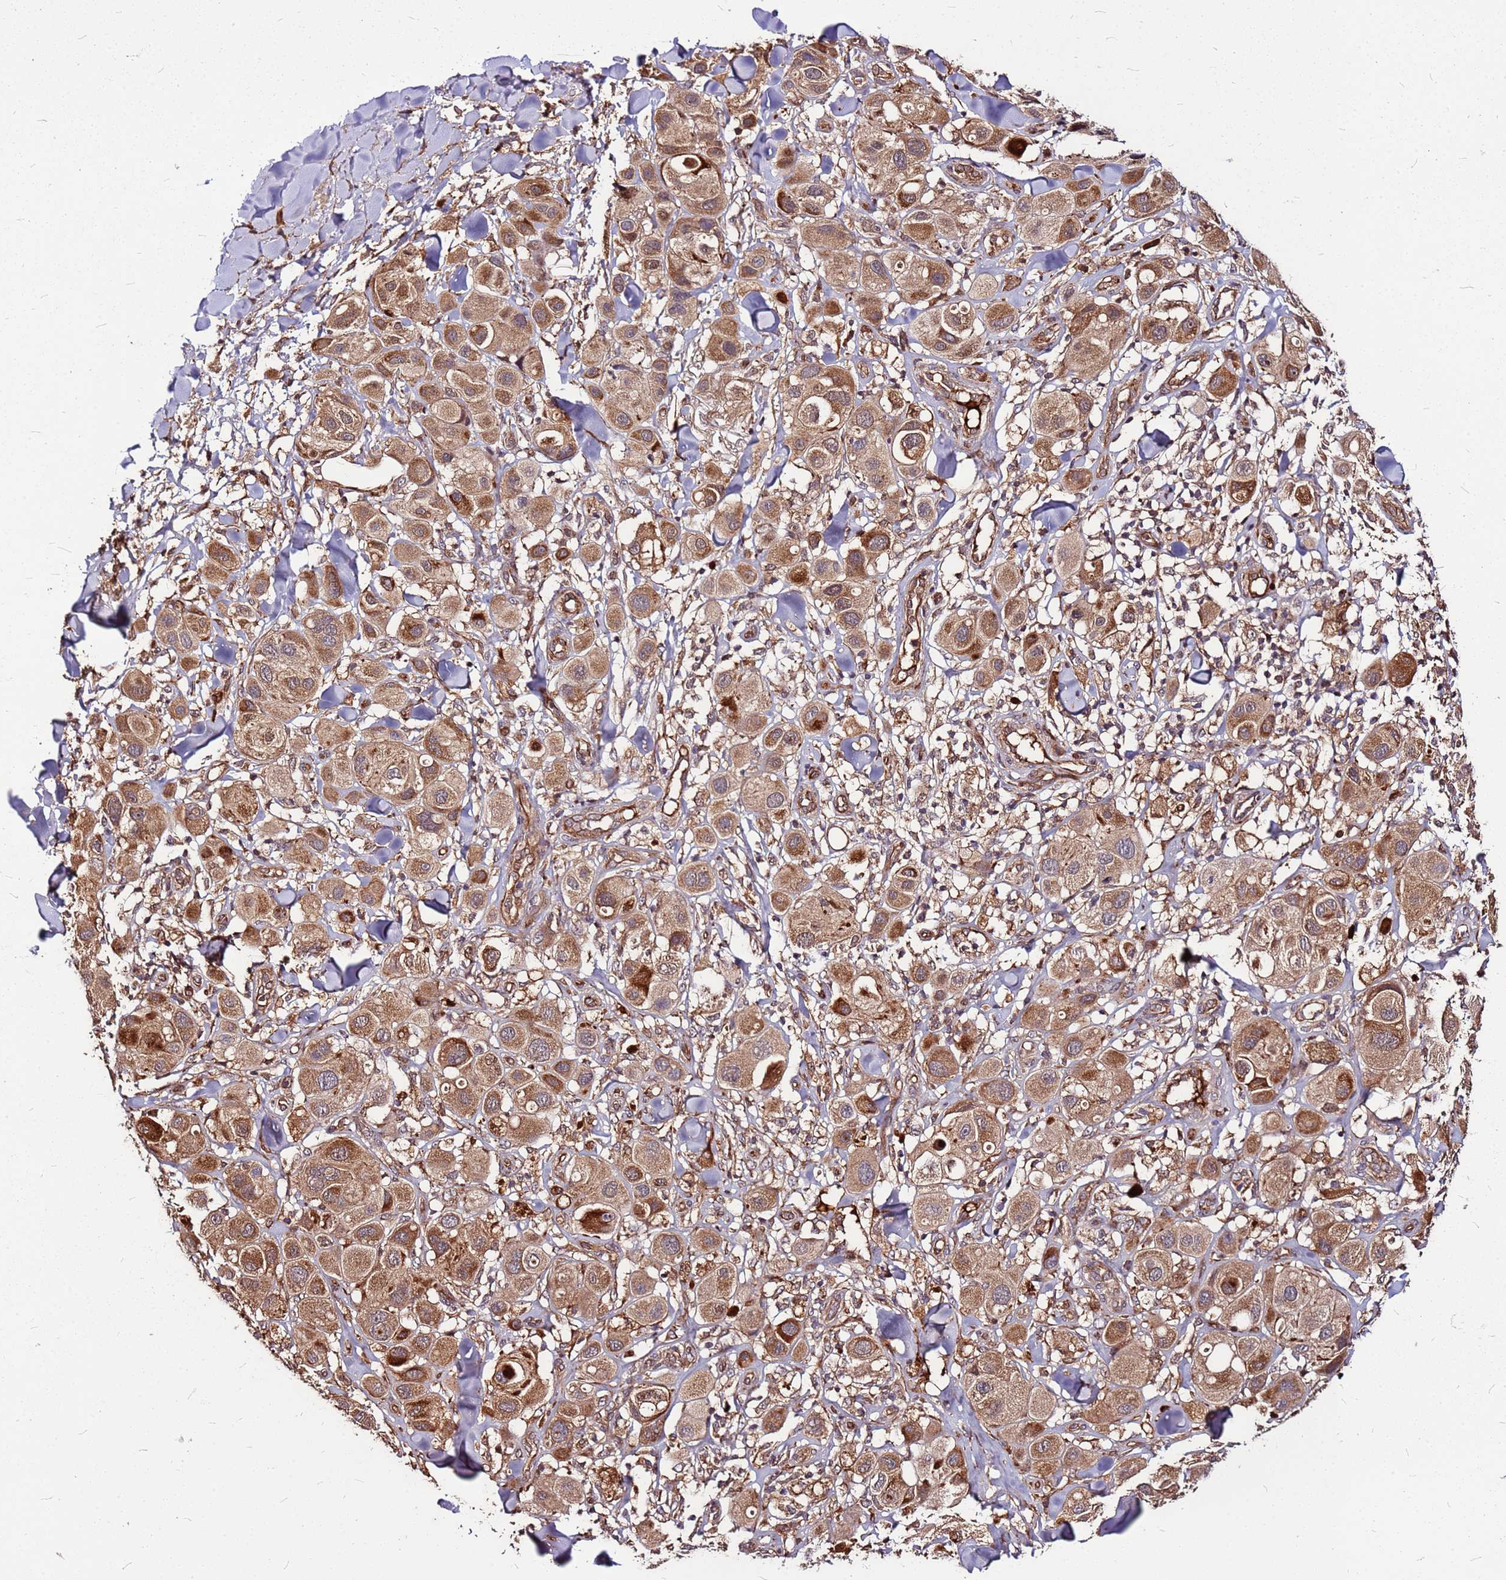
{"staining": {"intensity": "moderate", "quantity": ">75%", "location": "cytoplasmic/membranous"}, "tissue": "melanoma", "cell_type": "Tumor cells", "image_type": "cancer", "snomed": [{"axis": "morphology", "description": "Malignant melanoma, Metastatic site"}, {"axis": "topography", "description": "Skin"}], "caption": "A brown stain highlights moderate cytoplasmic/membranous positivity of a protein in melanoma tumor cells. The staining was performed using DAB (3,3'-diaminobenzidine), with brown indicating positive protein expression. Nuclei are stained blue with hematoxylin.", "gene": "LYPLAL1", "patient": {"sex": "male", "age": 41}}